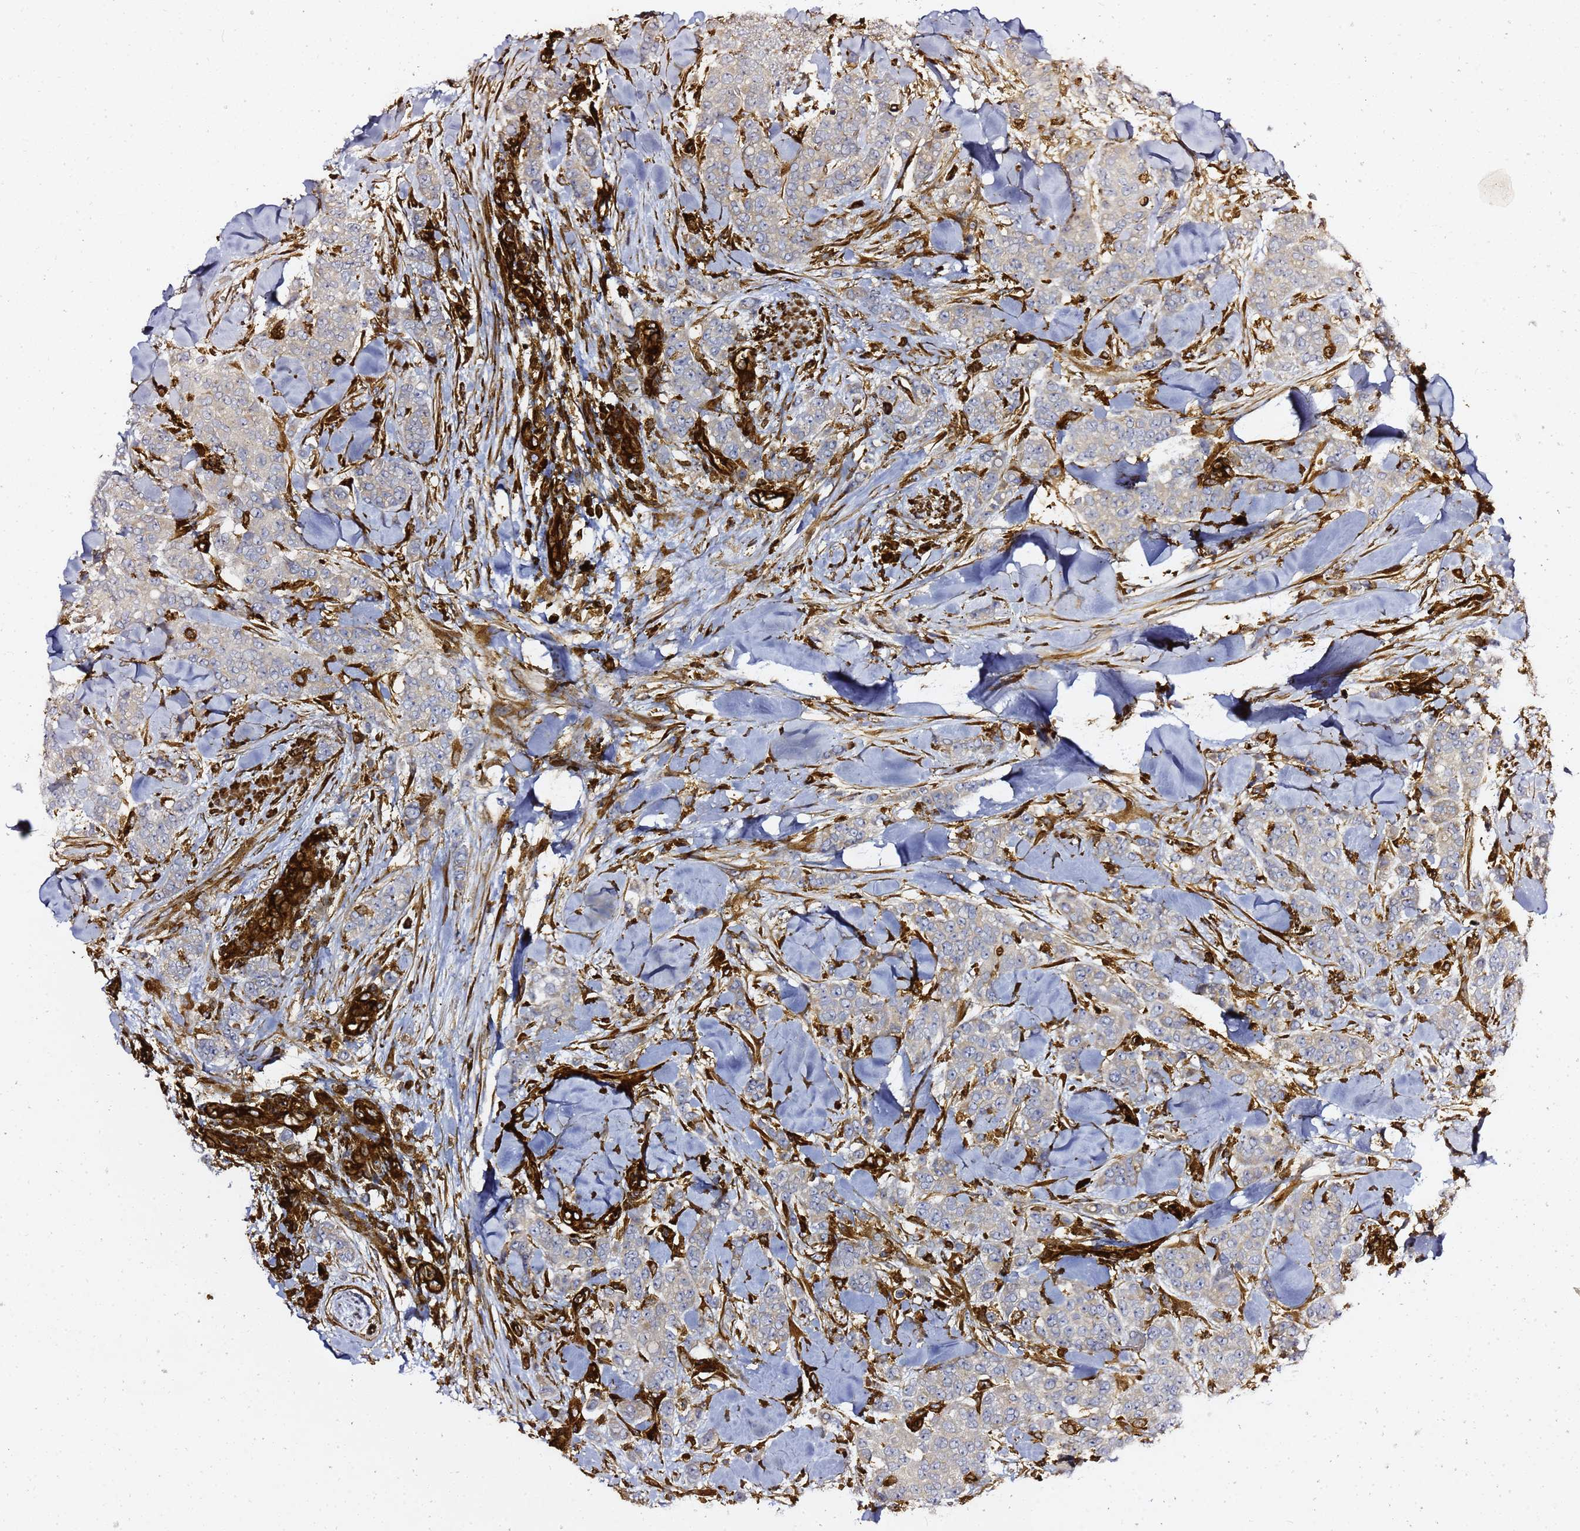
{"staining": {"intensity": "weak", "quantity": "<25%", "location": "cytoplasmic/membranous"}, "tissue": "breast cancer", "cell_type": "Tumor cells", "image_type": "cancer", "snomed": [{"axis": "morphology", "description": "Lobular carcinoma"}, {"axis": "topography", "description": "Breast"}], "caption": "Breast cancer (lobular carcinoma) was stained to show a protein in brown. There is no significant expression in tumor cells.", "gene": "ZBTB8OS", "patient": {"sex": "female", "age": 91}}